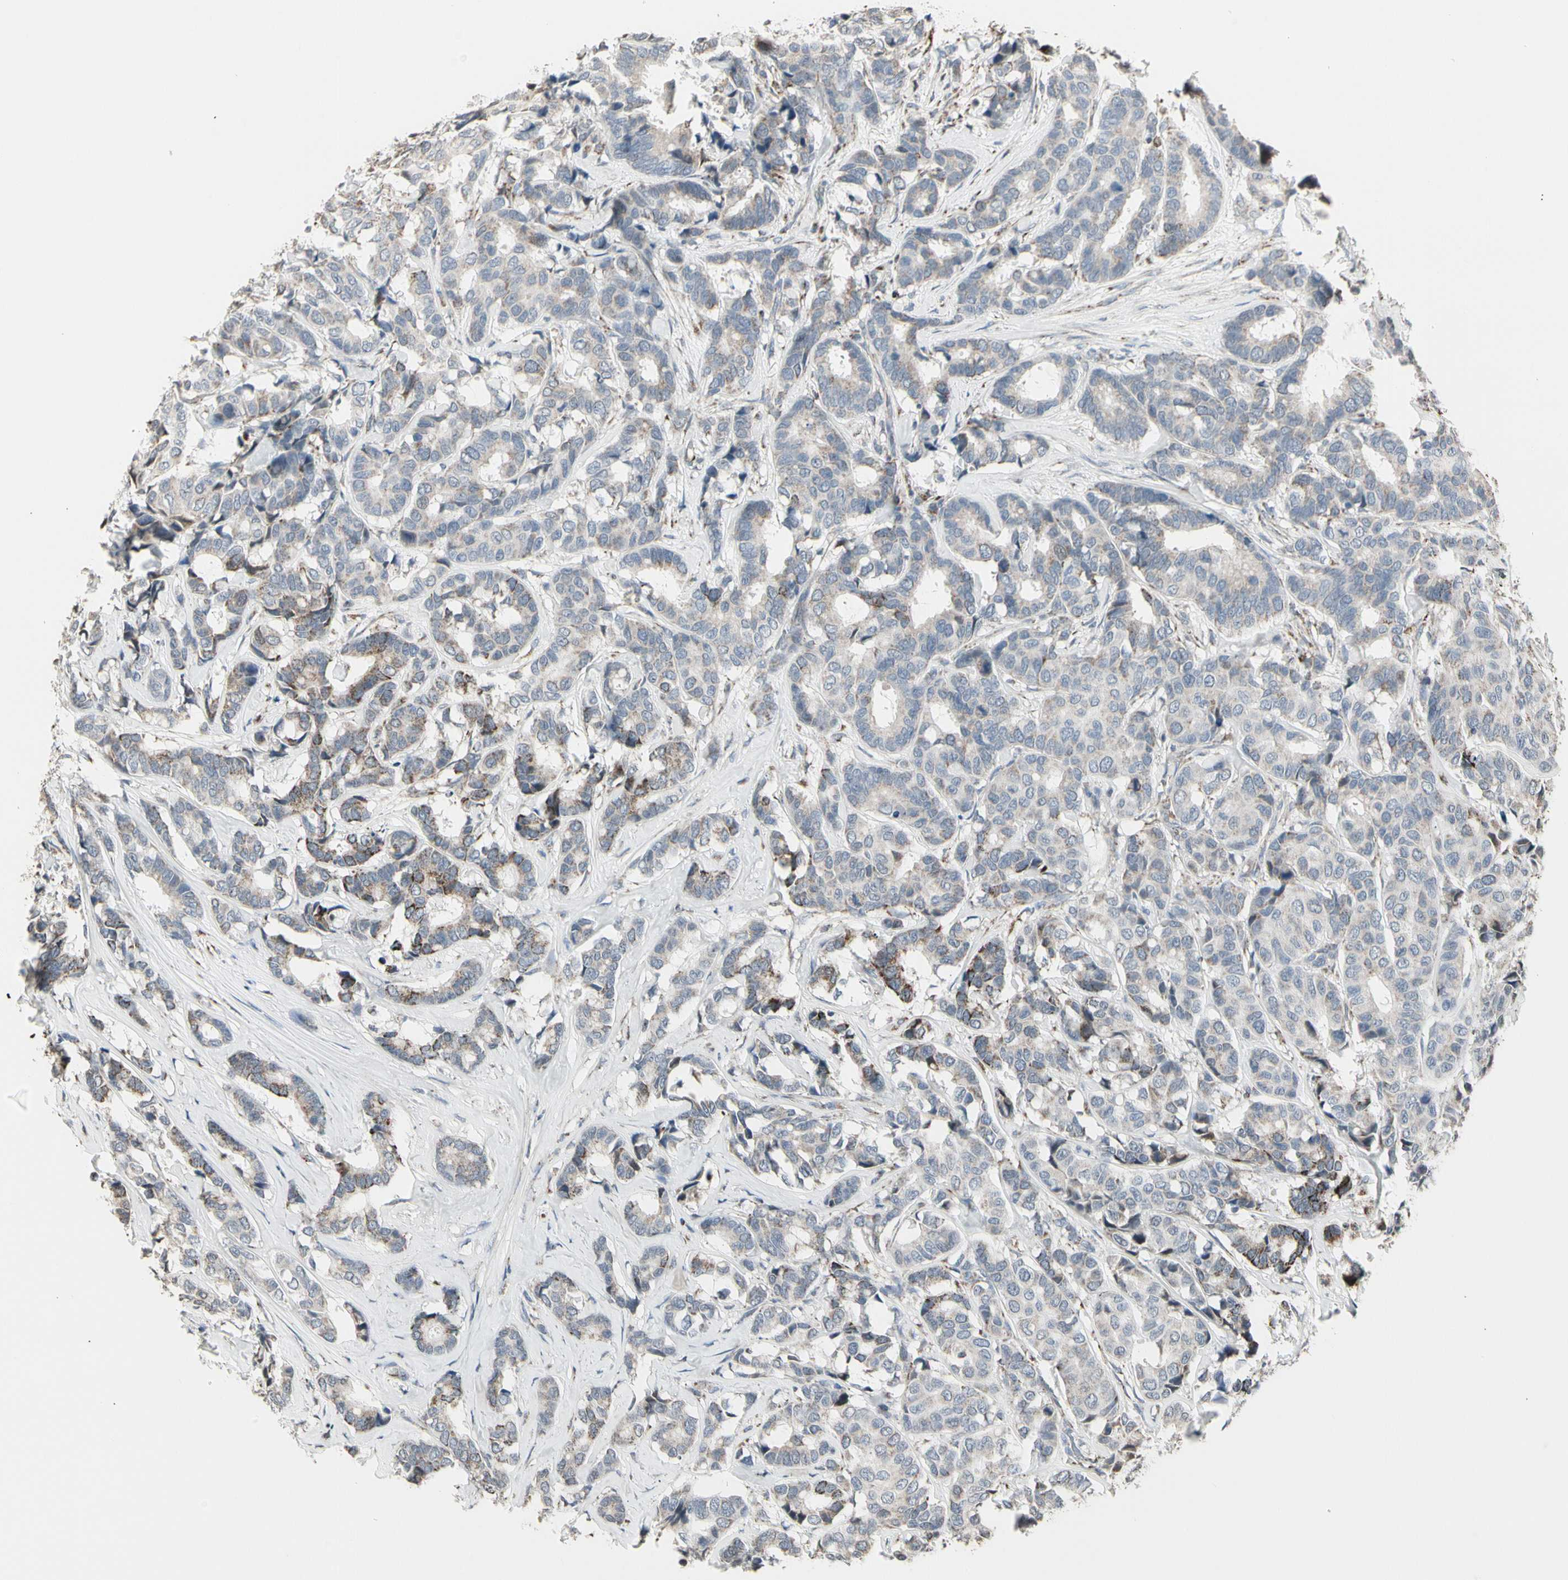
{"staining": {"intensity": "moderate", "quantity": "<25%", "location": "cytoplasmic/membranous"}, "tissue": "breast cancer", "cell_type": "Tumor cells", "image_type": "cancer", "snomed": [{"axis": "morphology", "description": "Duct carcinoma"}, {"axis": "topography", "description": "Breast"}], "caption": "The histopathology image displays staining of invasive ductal carcinoma (breast), revealing moderate cytoplasmic/membranous protein expression (brown color) within tumor cells.", "gene": "TMEM176A", "patient": {"sex": "female", "age": 87}}